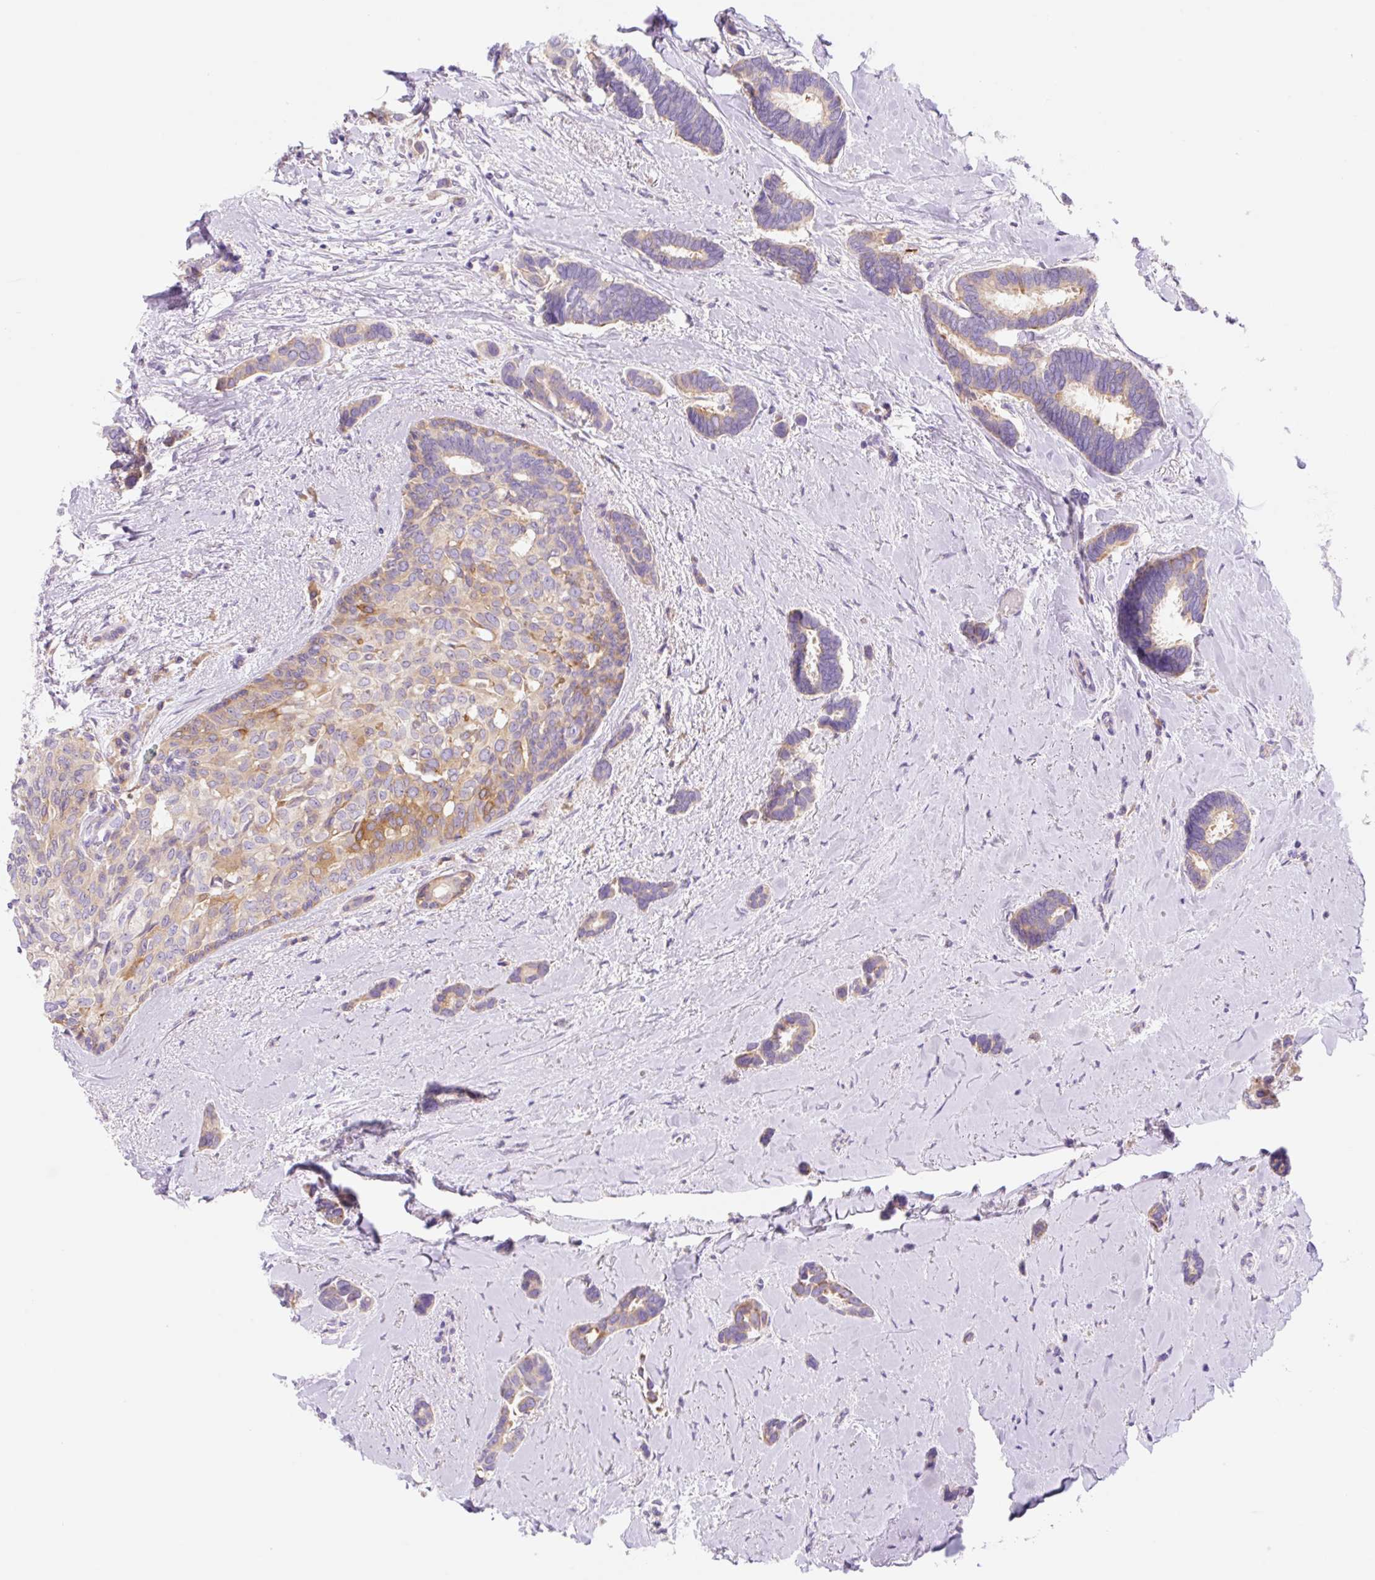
{"staining": {"intensity": "weak", "quantity": "25%-75%", "location": "cytoplasmic/membranous"}, "tissue": "breast cancer", "cell_type": "Tumor cells", "image_type": "cancer", "snomed": [{"axis": "morphology", "description": "Duct carcinoma"}, {"axis": "topography", "description": "Breast"}], "caption": "Immunohistochemical staining of human invasive ductal carcinoma (breast) exhibits weak cytoplasmic/membranous protein expression in approximately 25%-75% of tumor cells.", "gene": "DENND5A", "patient": {"sex": "female", "age": 73}}